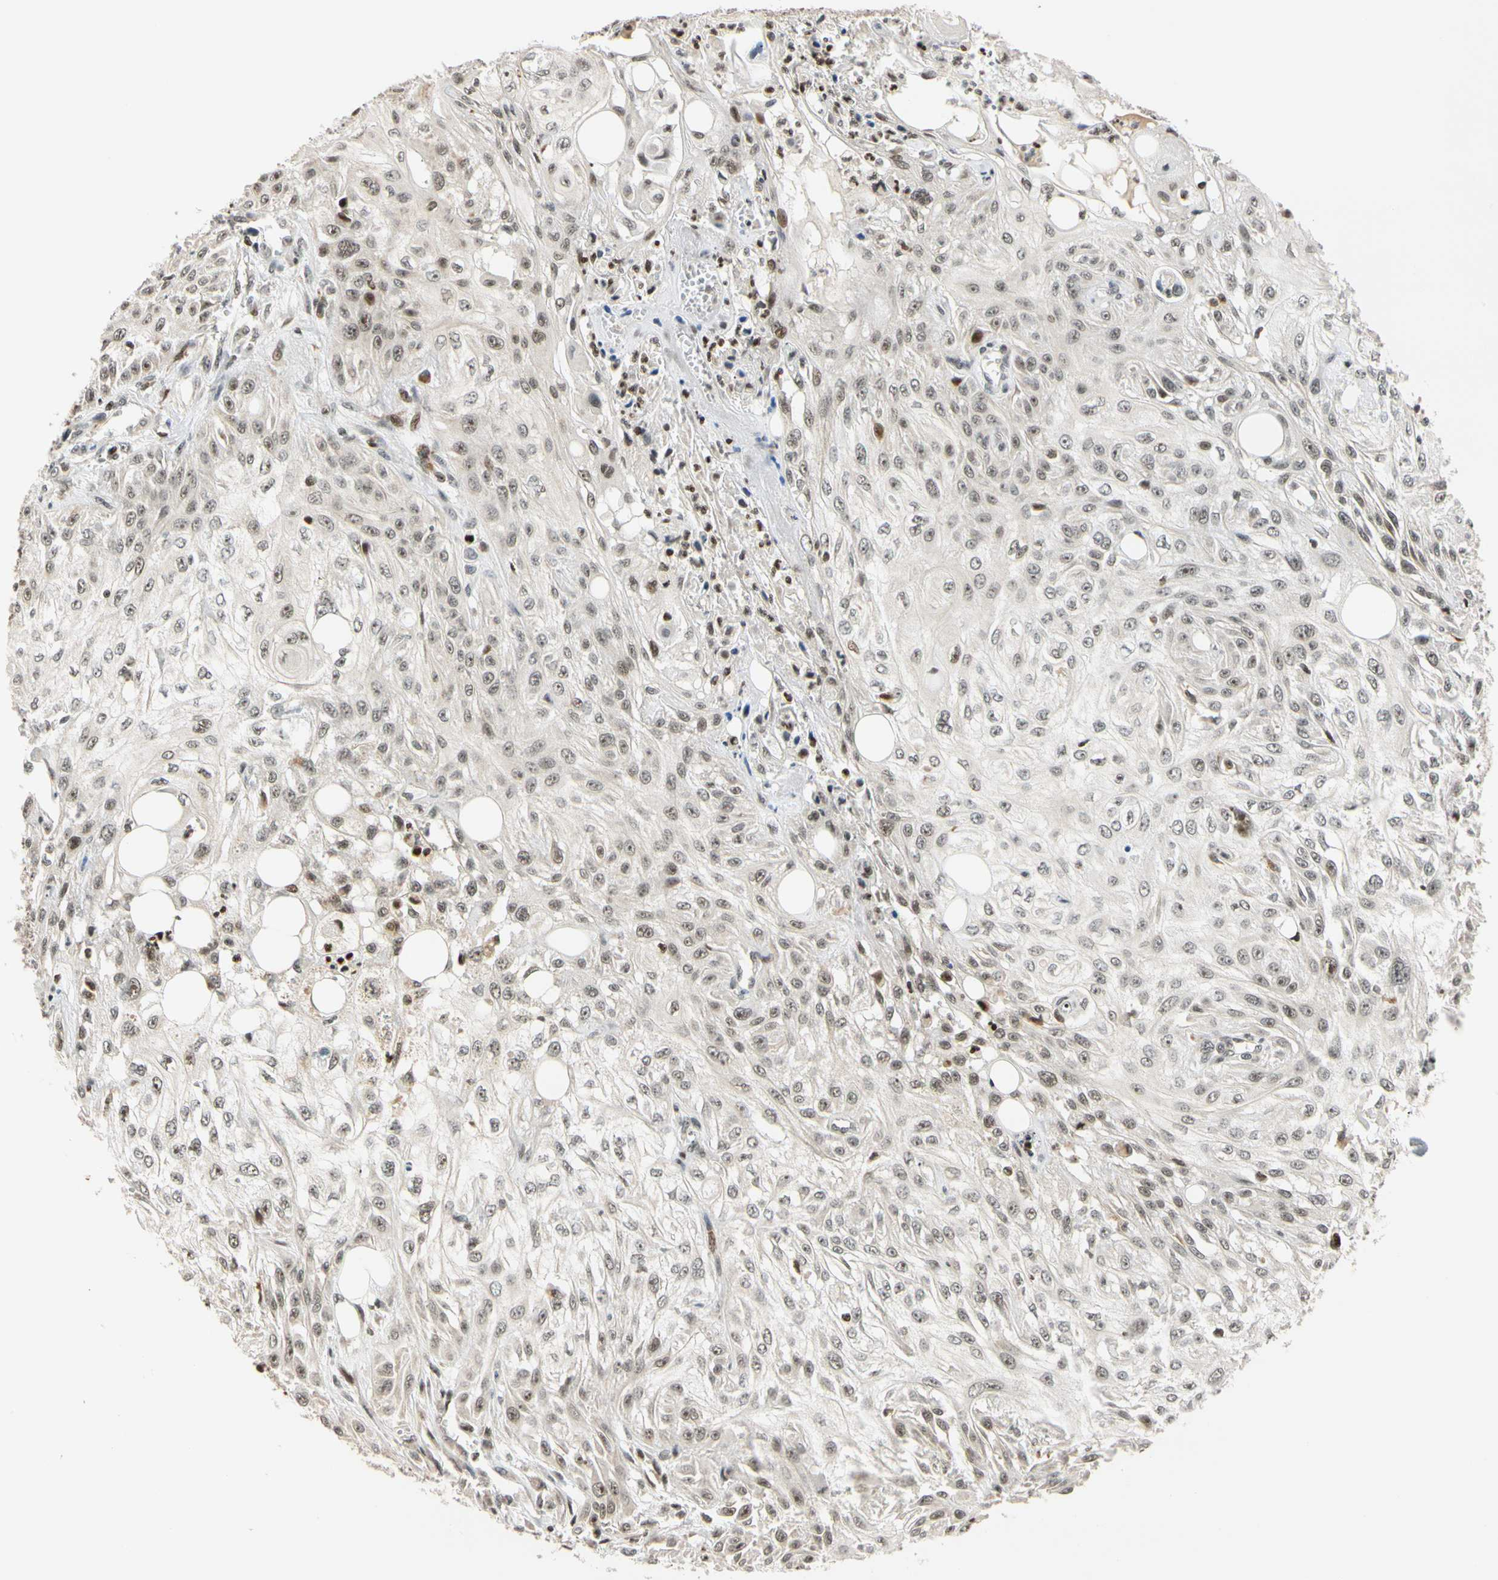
{"staining": {"intensity": "weak", "quantity": ">75%", "location": "nuclear"}, "tissue": "skin cancer", "cell_type": "Tumor cells", "image_type": "cancer", "snomed": [{"axis": "morphology", "description": "Squamous cell carcinoma, NOS"}, {"axis": "topography", "description": "Skin"}], "caption": "Immunohistochemical staining of human skin cancer (squamous cell carcinoma) demonstrates low levels of weak nuclear expression in approximately >75% of tumor cells.", "gene": "CDK7", "patient": {"sex": "male", "age": 75}}